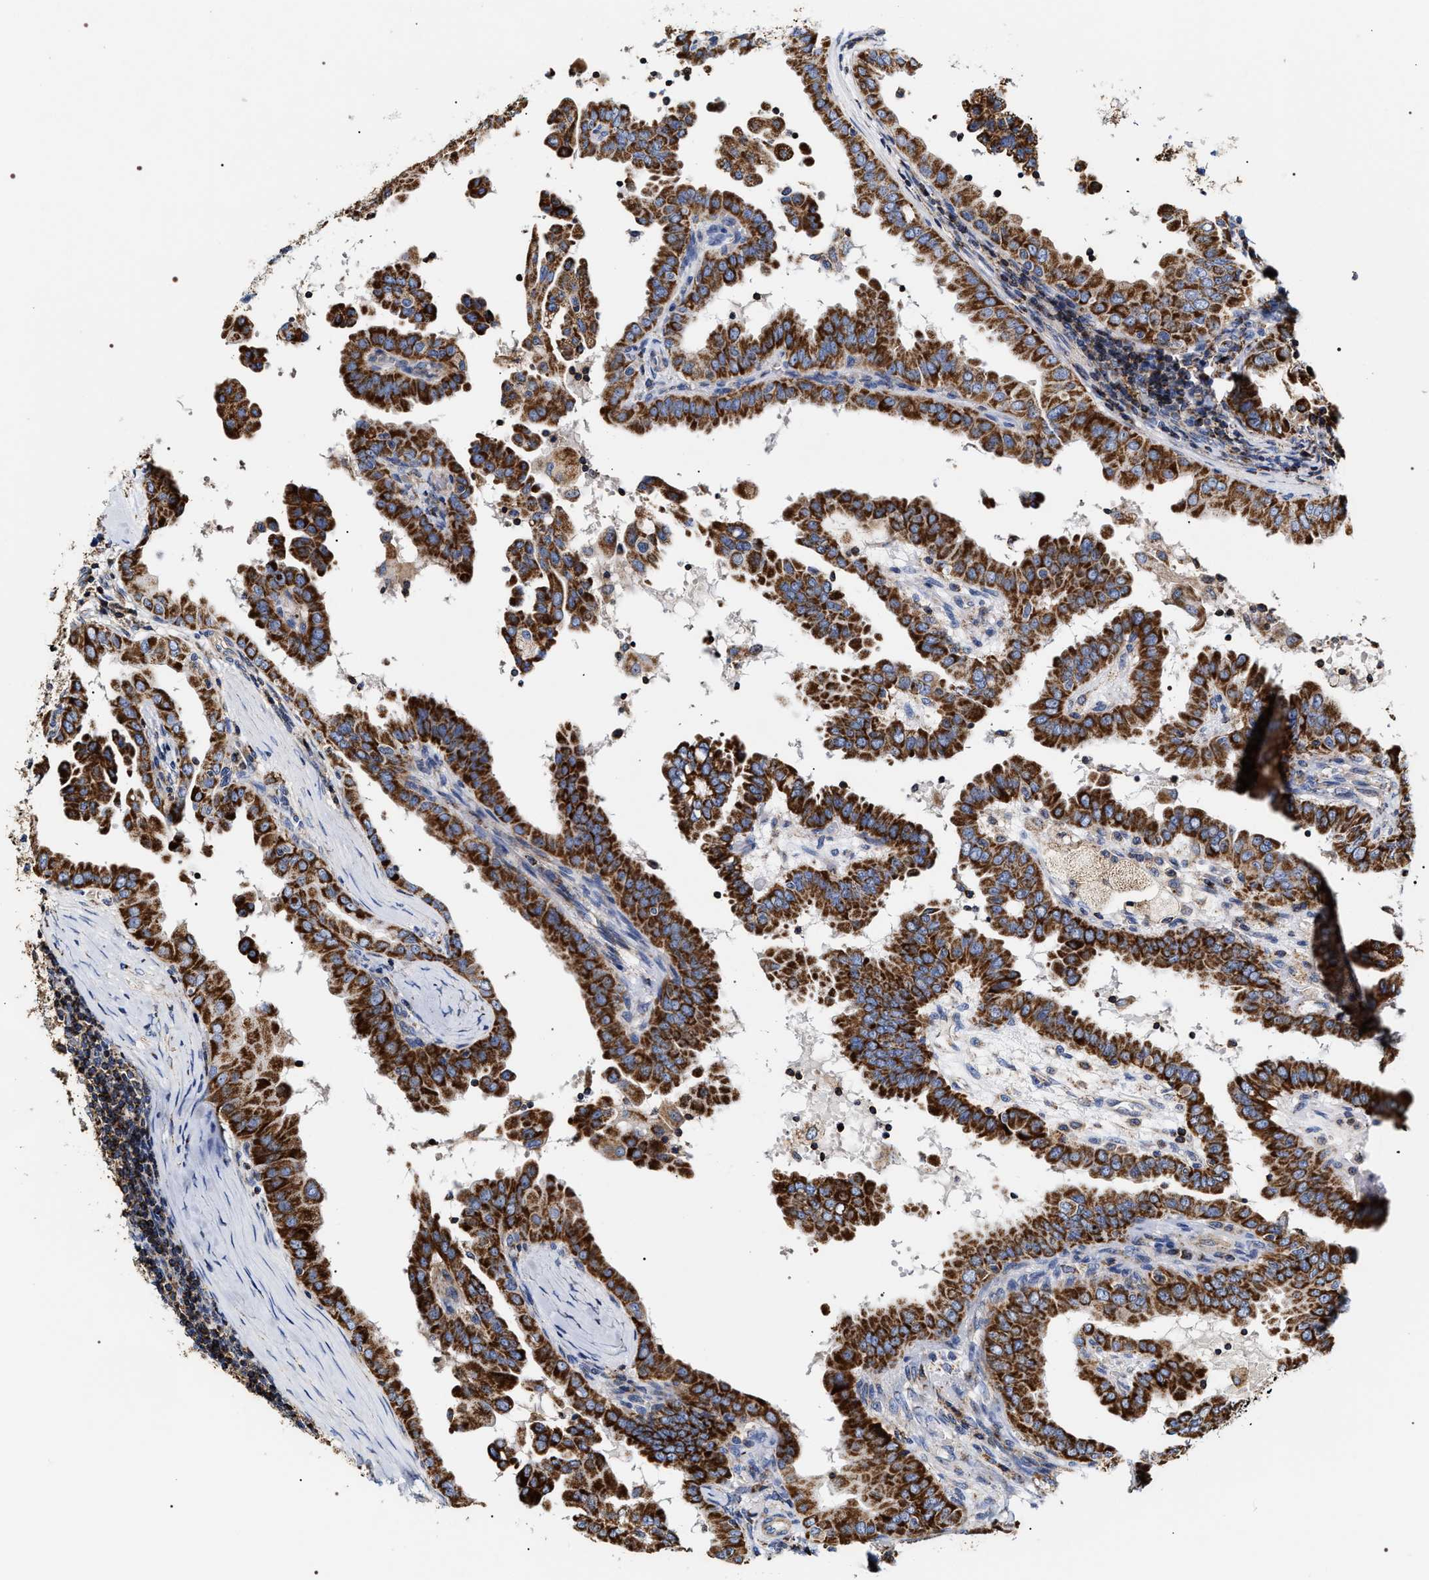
{"staining": {"intensity": "strong", "quantity": ">75%", "location": "cytoplasmic/membranous"}, "tissue": "thyroid cancer", "cell_type": "Tumor cells", "image_type": "cancer", "snomed": [{"axis": "morphology", "description": "Papillary adenocarcinoma, NOS"}, {"axis": "topography", "description": "Thyroid gland"}], "caption": "A high-resolution micrograph shows IHC staining of thyroid cancer (papillary adenocarcinoma), which displays strong cytoplasmic/membranous staining in approximately >75% of tumor cells.", "gene": "COG5", "patient": {"sex": "male", "age": 33}}